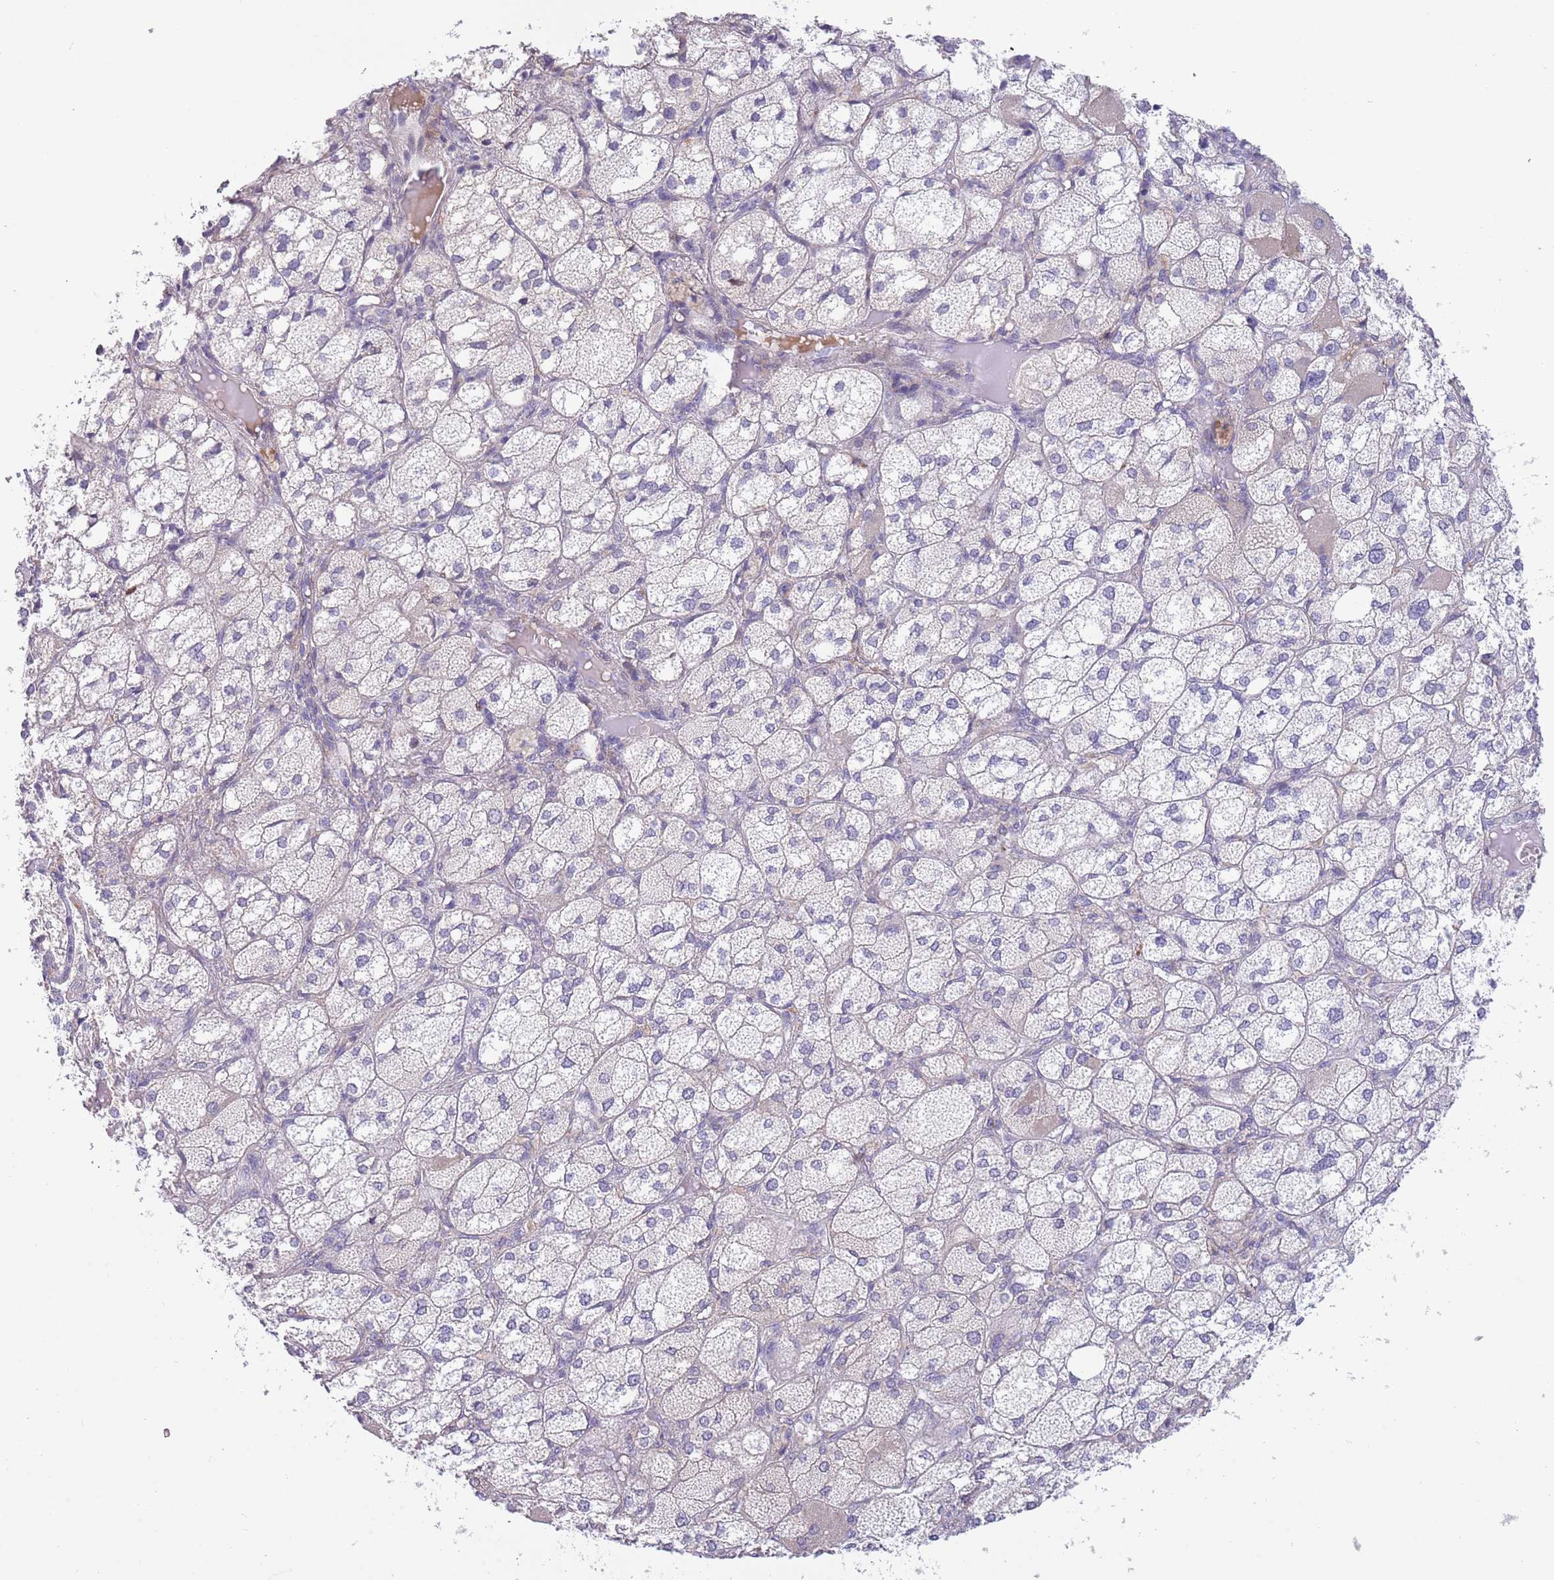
{"staining": {"intensity": "negative", "quantity": "none", "location": "none"}, "tissue": "adrenal gland", "cell_type": "Glandular cells", "image_type": "normal", "snomed": [{"axis": "morphology", "description": "Normal tissue, NOS"}, {"axis": "topography", "description": "Adrenal gland"}], "caption": "Glandular cells show no significant positivity in benign adrenal gland. The staining was performed using DAB to visualize the protein expression in brown, while the nuclei were stained in blue with hematoxylin (Magnification: 20x).", "gene": "PIMREG", "patient": {"sex": "female", "age": 61}}